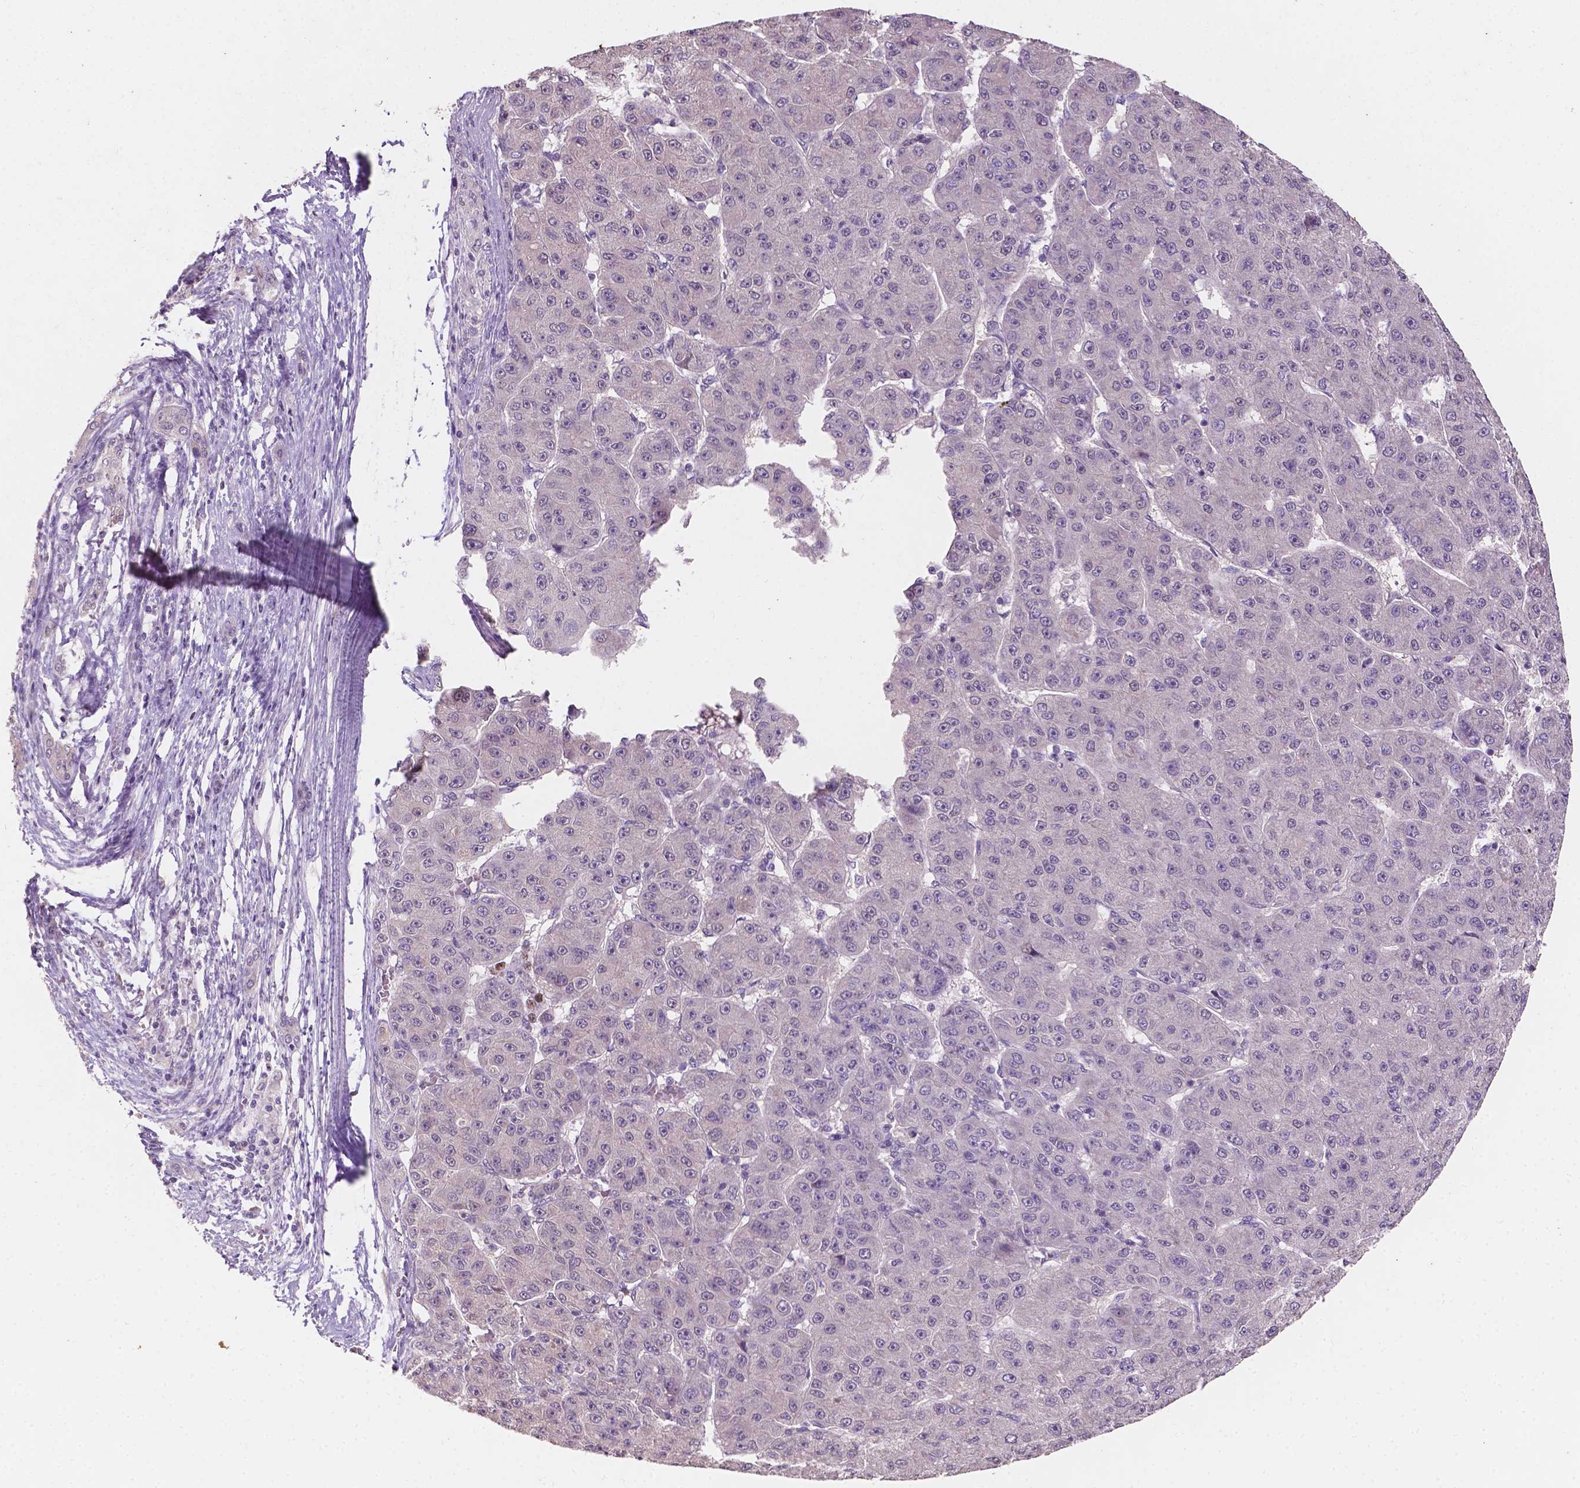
{"staining": {"intensity": "negative", "quantity": "none", "location": "none"}, "tissue": "liver cancer", "cell_type": "Tumor cells", "image_type": "cancer", "snomed": [{"axis": "morphology", "description": "Carcinoma, Hepatocellular, NOS"}, {"axis": "topography", "description": "Liver"}], "caption": "Liver cancer (hepatocellular carcinoma) was stained to show a protein in brown. There is no significant positivity in tumor cells. The staining is performed using DAB (3,3'-diaminobenzidine) brown chromogen with nuclei counter-stained in using hematoxylin.", "gene": "TAL1", "patient": {"sex": "male", "age": 67}}